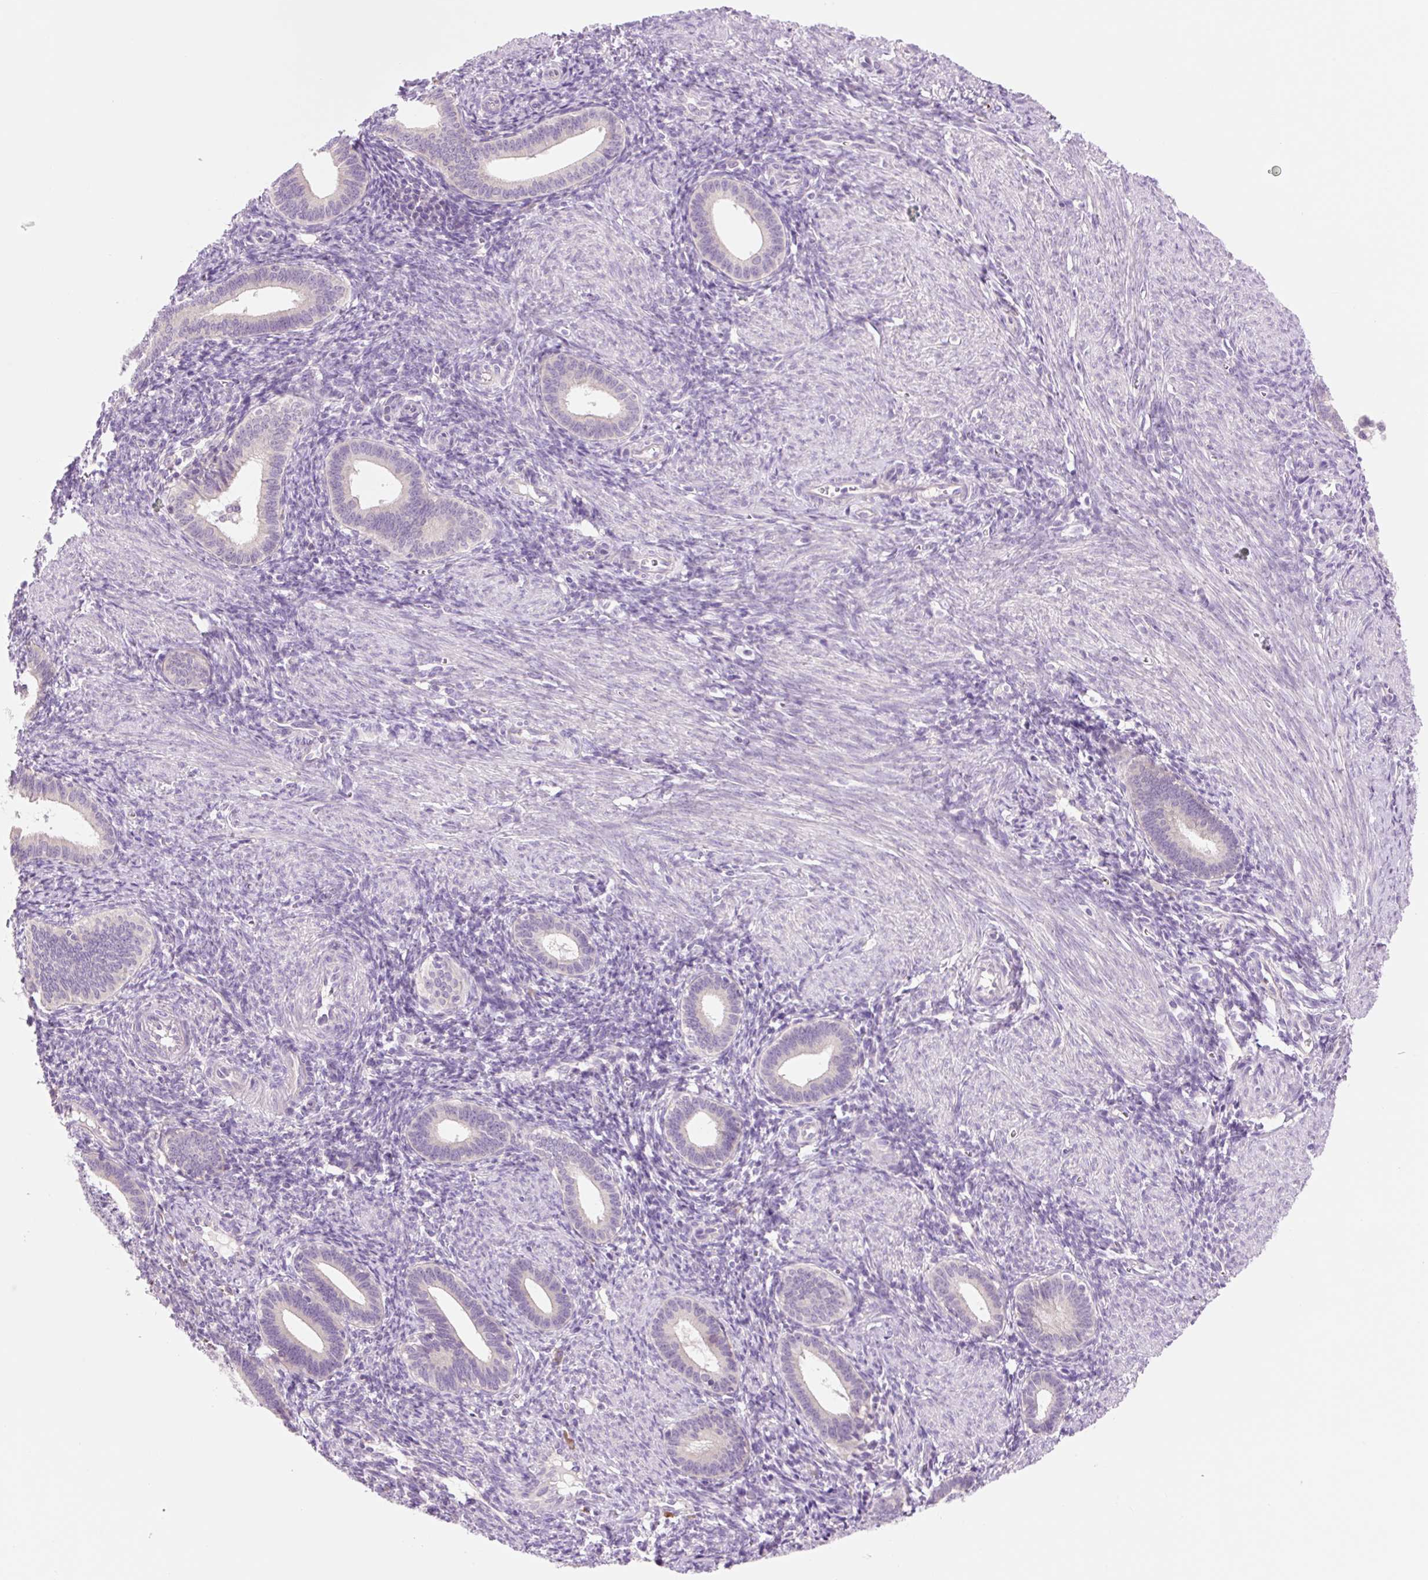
{"staining": {"intensity": "negative", "quantity": "none", "location": "none"}, "tissue": "endometrium", "cell_type": "Cells in endometrial stroma", "image_type": "normal", "snomed": [{"axis": "morphology", "description": "Normal tissue, NOS"}, {"axis": "topography", "description": "Endometrium"}], "caption": "Cells in endometrial stroma show no significant staining in normal endometrium. (DAB immunohistochemistry visualized using brightfield microscopy, high magnification).", "gene": "CELF6", "patient": {"sex": "female", "age": 41}}